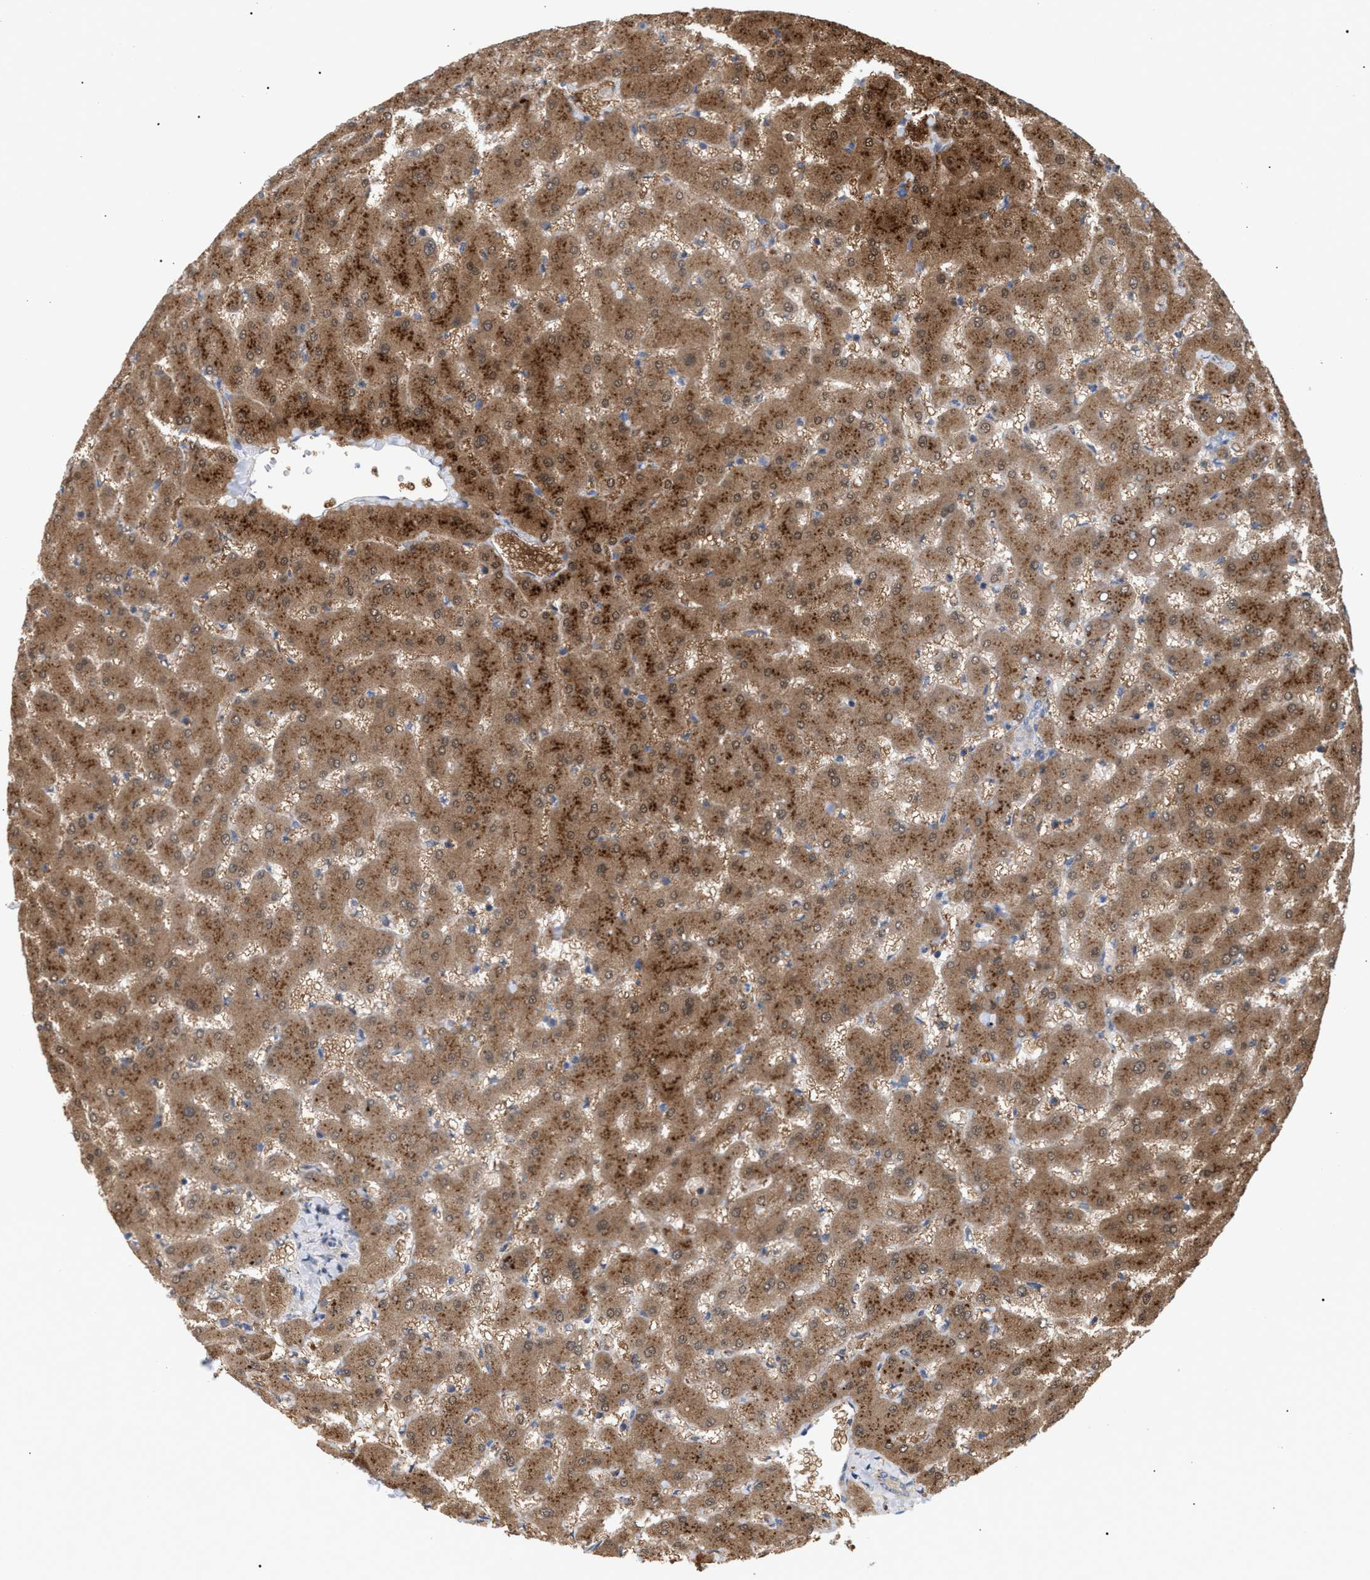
{"staining": {"intensity": "weak", "quantity": ">75%", "location": "cytoplasmic/membranous"}, "tissue": "liver", "cell_type": "Cholangiocytes", "image_type": "normal", "snomed": [{"axis": "morphology", "description": "Normal tissue, NOS"}, {"axis": "topography", "description": "Liver"}], "caption": "Immunohistochemical staining of benign liver displays >75% levels of weak cytoplasmic/membranous protein expression in about >75% of cholangiocytes.", "gene": "MBTD1", "patient": {"sex": "female", "age": 63}}